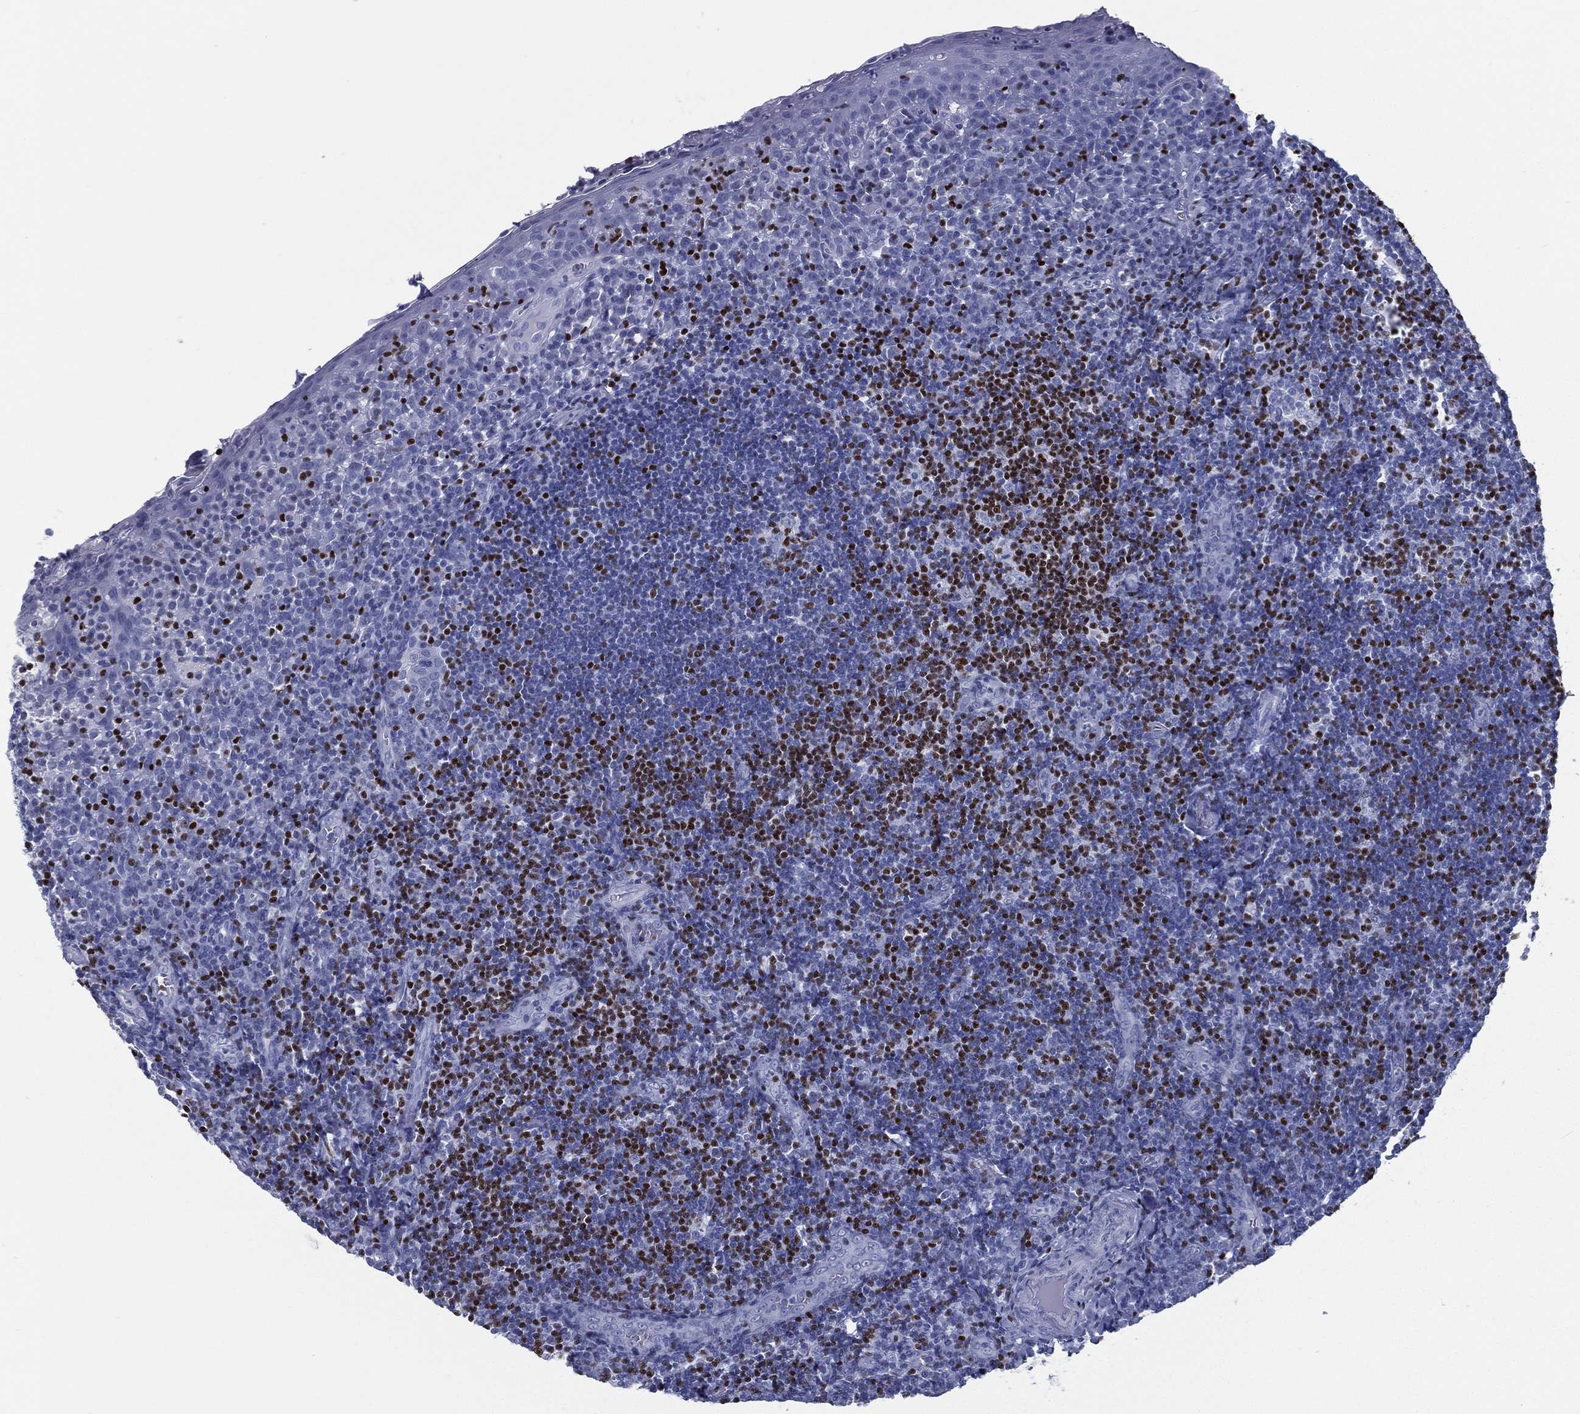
{"staining": {"intensity": "strong", "quantity": "<25%", "location": "nuclear"}, "tissue": "tonsil", "cell_type": "Germinal center cells", "image_type": "normal", "snomed": [{"axis": "morphology", "description": "Normal tissue, NOS"}, {"axis": "morphology", "description": "Inflammation, NOS"}, {"axis": "topography", "description": "Tonsil"}], "caption": "An image of tonsil stained for a protein demonstrates strong nuclear brown staining in germinal center cells.", "gene": "PYHIN1", "patient": {"sex": "female", "age": 31}}